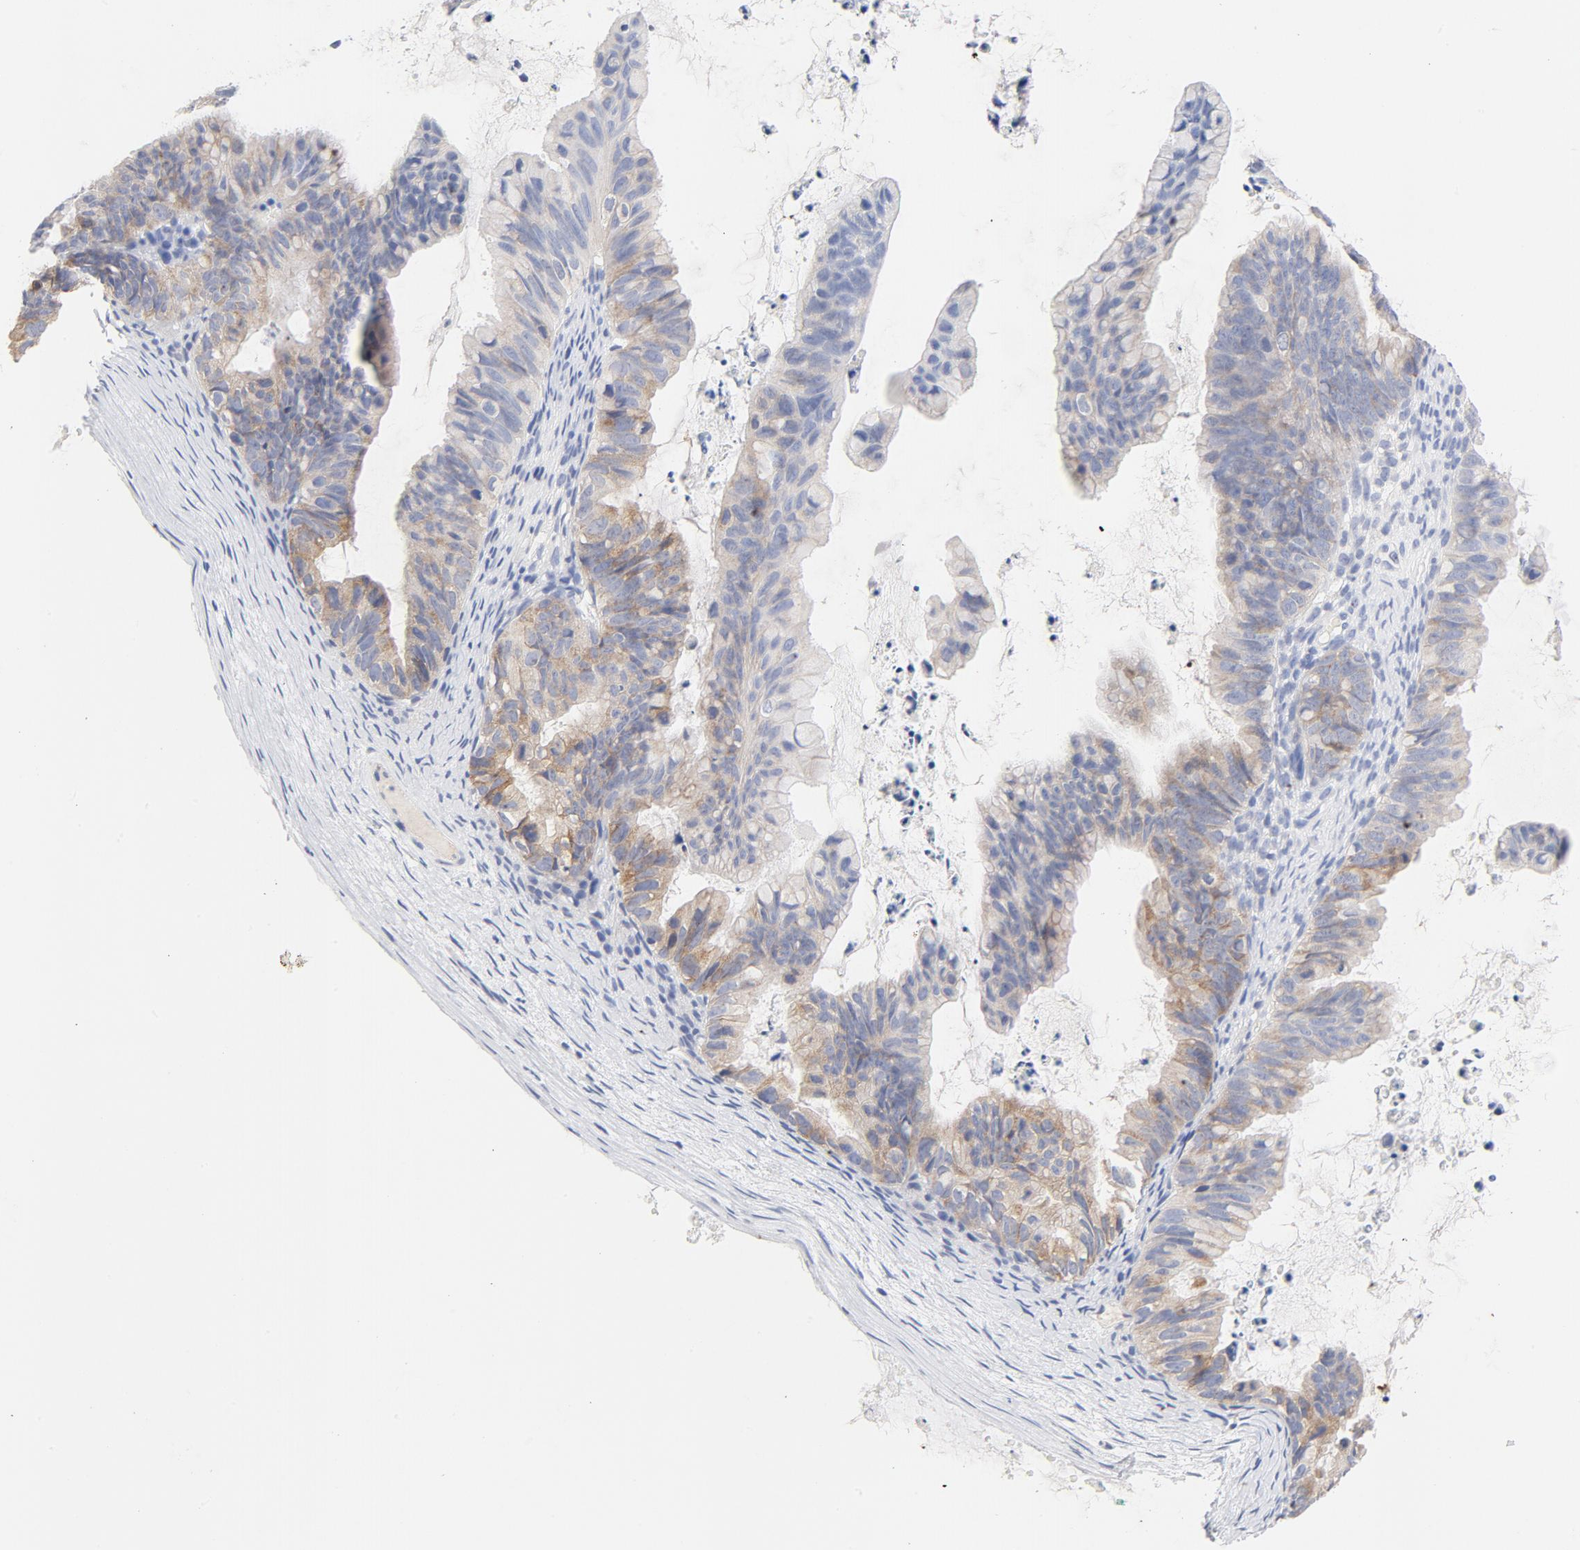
{"staining": {"intensity": "moderate", "quantity": "25%-75%", "location": "cytoplasmic/membranous"}, "tissue": "ovarian cancer", "cell_type": "Tumor cells", "image_type": "cancer", "snomed": [{"axis": "morphology", "description": "Cystadenocarcinoma, mucinous, NOS"}, {"axis": "topography", "description": "Ovary"}], "caption": "Protein expression analysis of mucinous cystadenocarcinoma (ovarian) displays moderate cytoplasmic/membranous expression in about 25%-75% of tumor cells.", "gene": "FGFR3", "patient": {"sex": "female", "age": 36}}